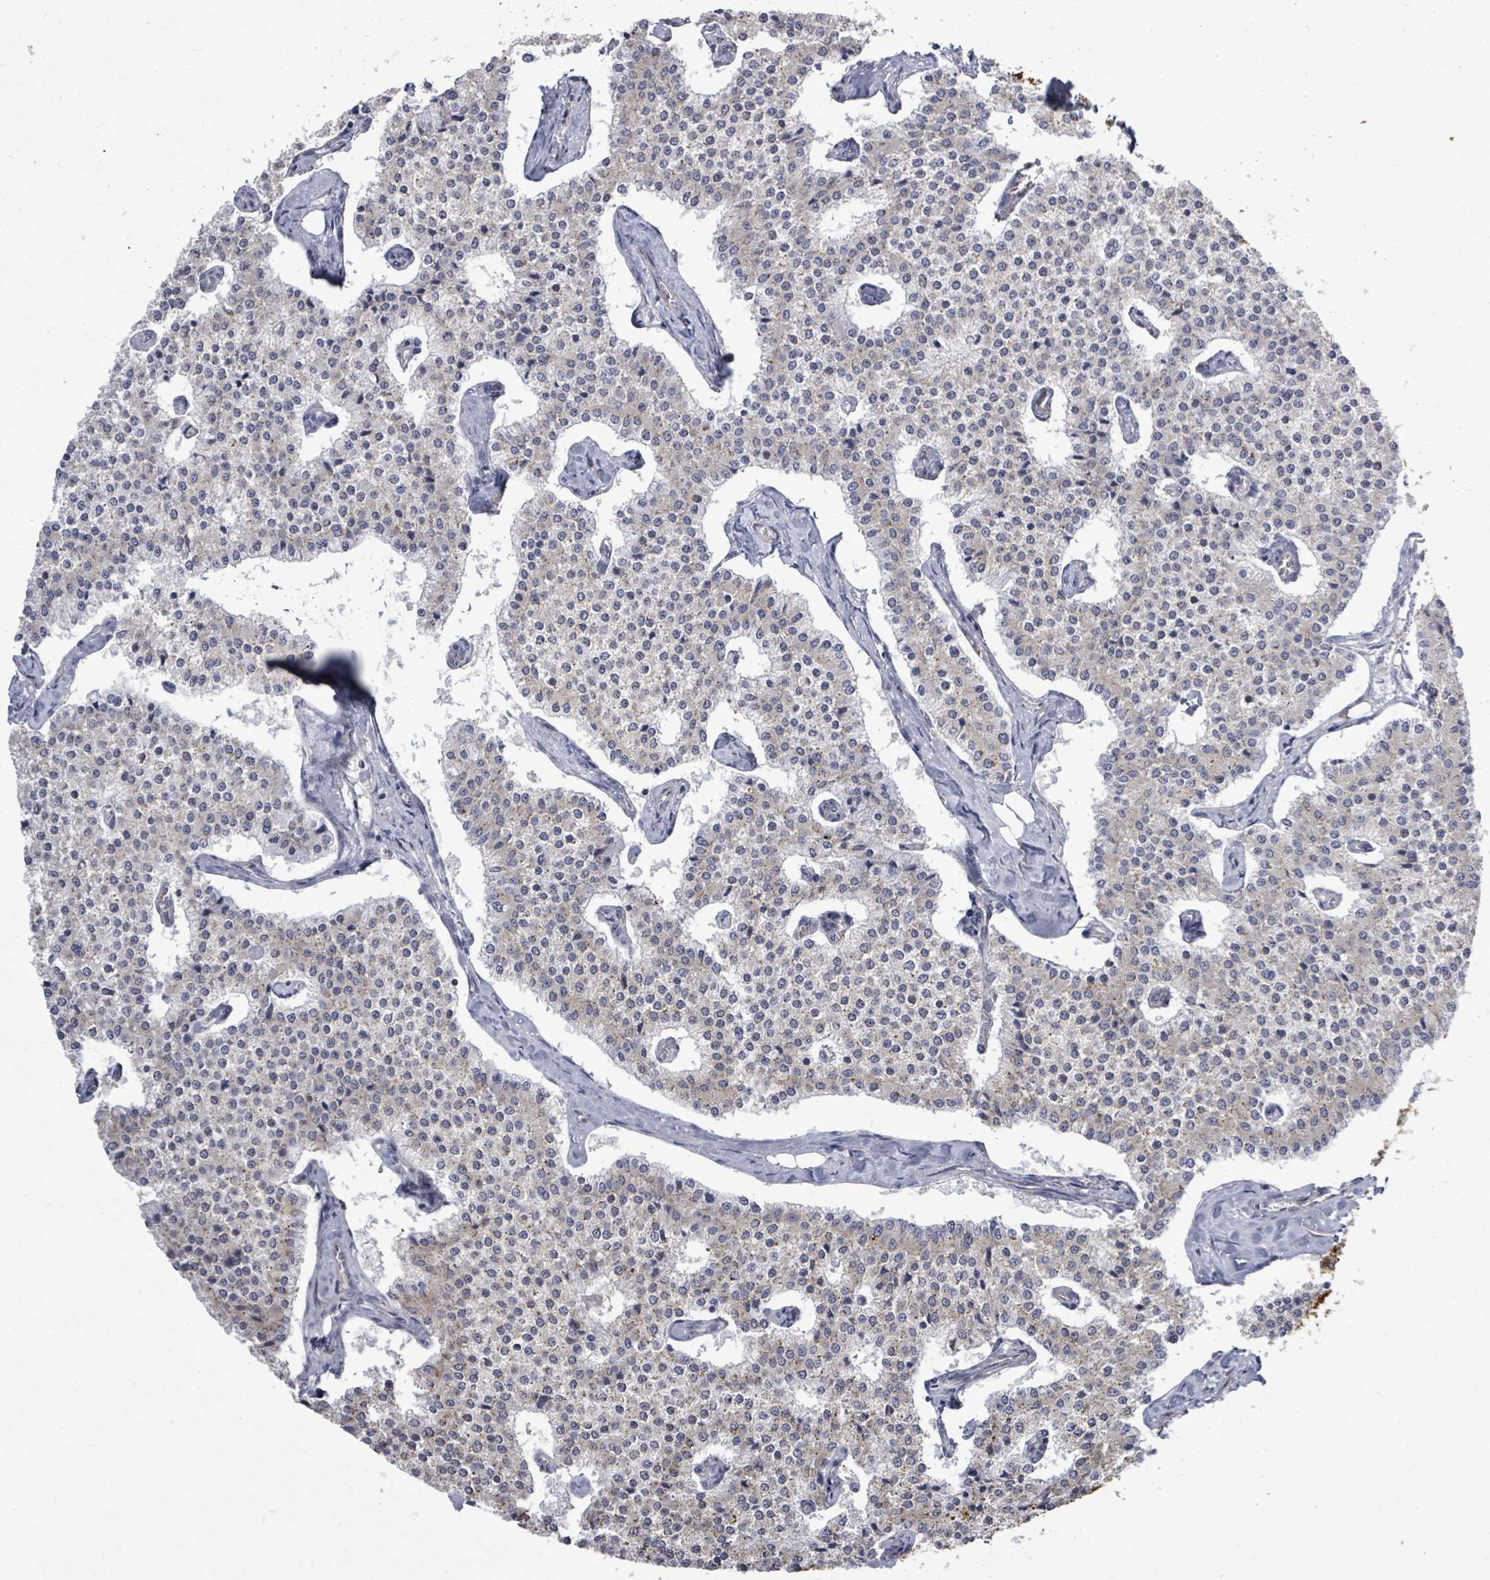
{"staining": {"intensity": "weak", "quantity": "25%-75%", "location": "cytoplasmic/membranous"}, "tissue": "carcinoid", "cell_type": "Tumor cells", "image_type": "cancer", "snomed": [{"axis": "morphology", "description": "Carcinoid, malignant, NOS"}, {"axis": "topography", "description": "Colon"}], "caption": "Immunohistochemical staining of carcinoid displays weak cytoplasmic/membranous protein positivity in about 25%-75% of tumor cells.", "gene": "PAPSS1", "patient": {"sex": "female", "age": 52}}